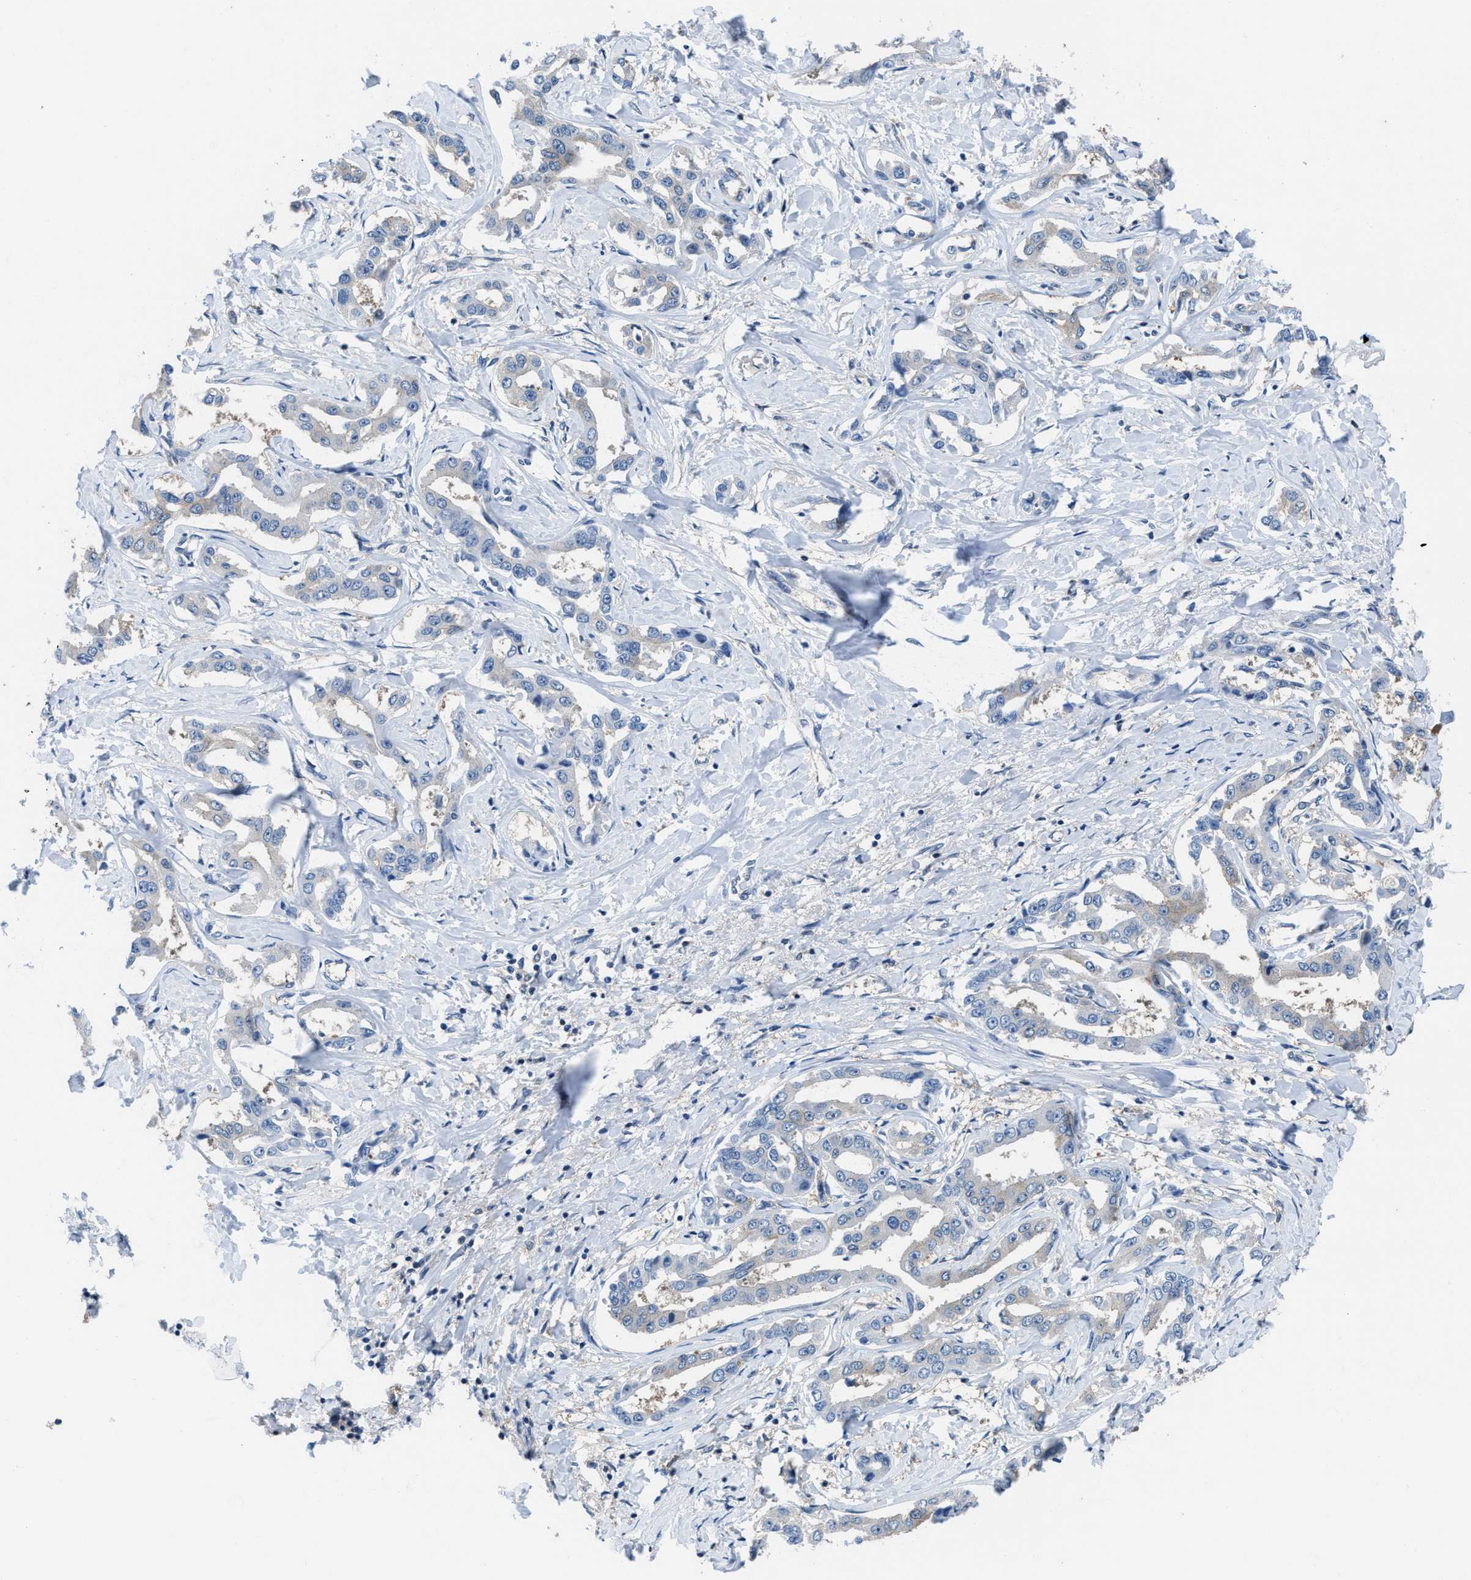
{"staining": {"intensity": "negative", "quantity": "none", "location": "none"}, "tissue": "liver cancer", "cell_type": "Tumor cells", "image_type": "cancer", "snomed": [{"axis": "morphology", "description": "Cholangiocarcinoma"}, {"axis": "topography", "description": "Liver"}], "caption": "An image of liver cancer stained for a protein shows no brown staining in tumor cells.", "gene": "NUDT5", "patient": {"sex": "male", "age": 59}}